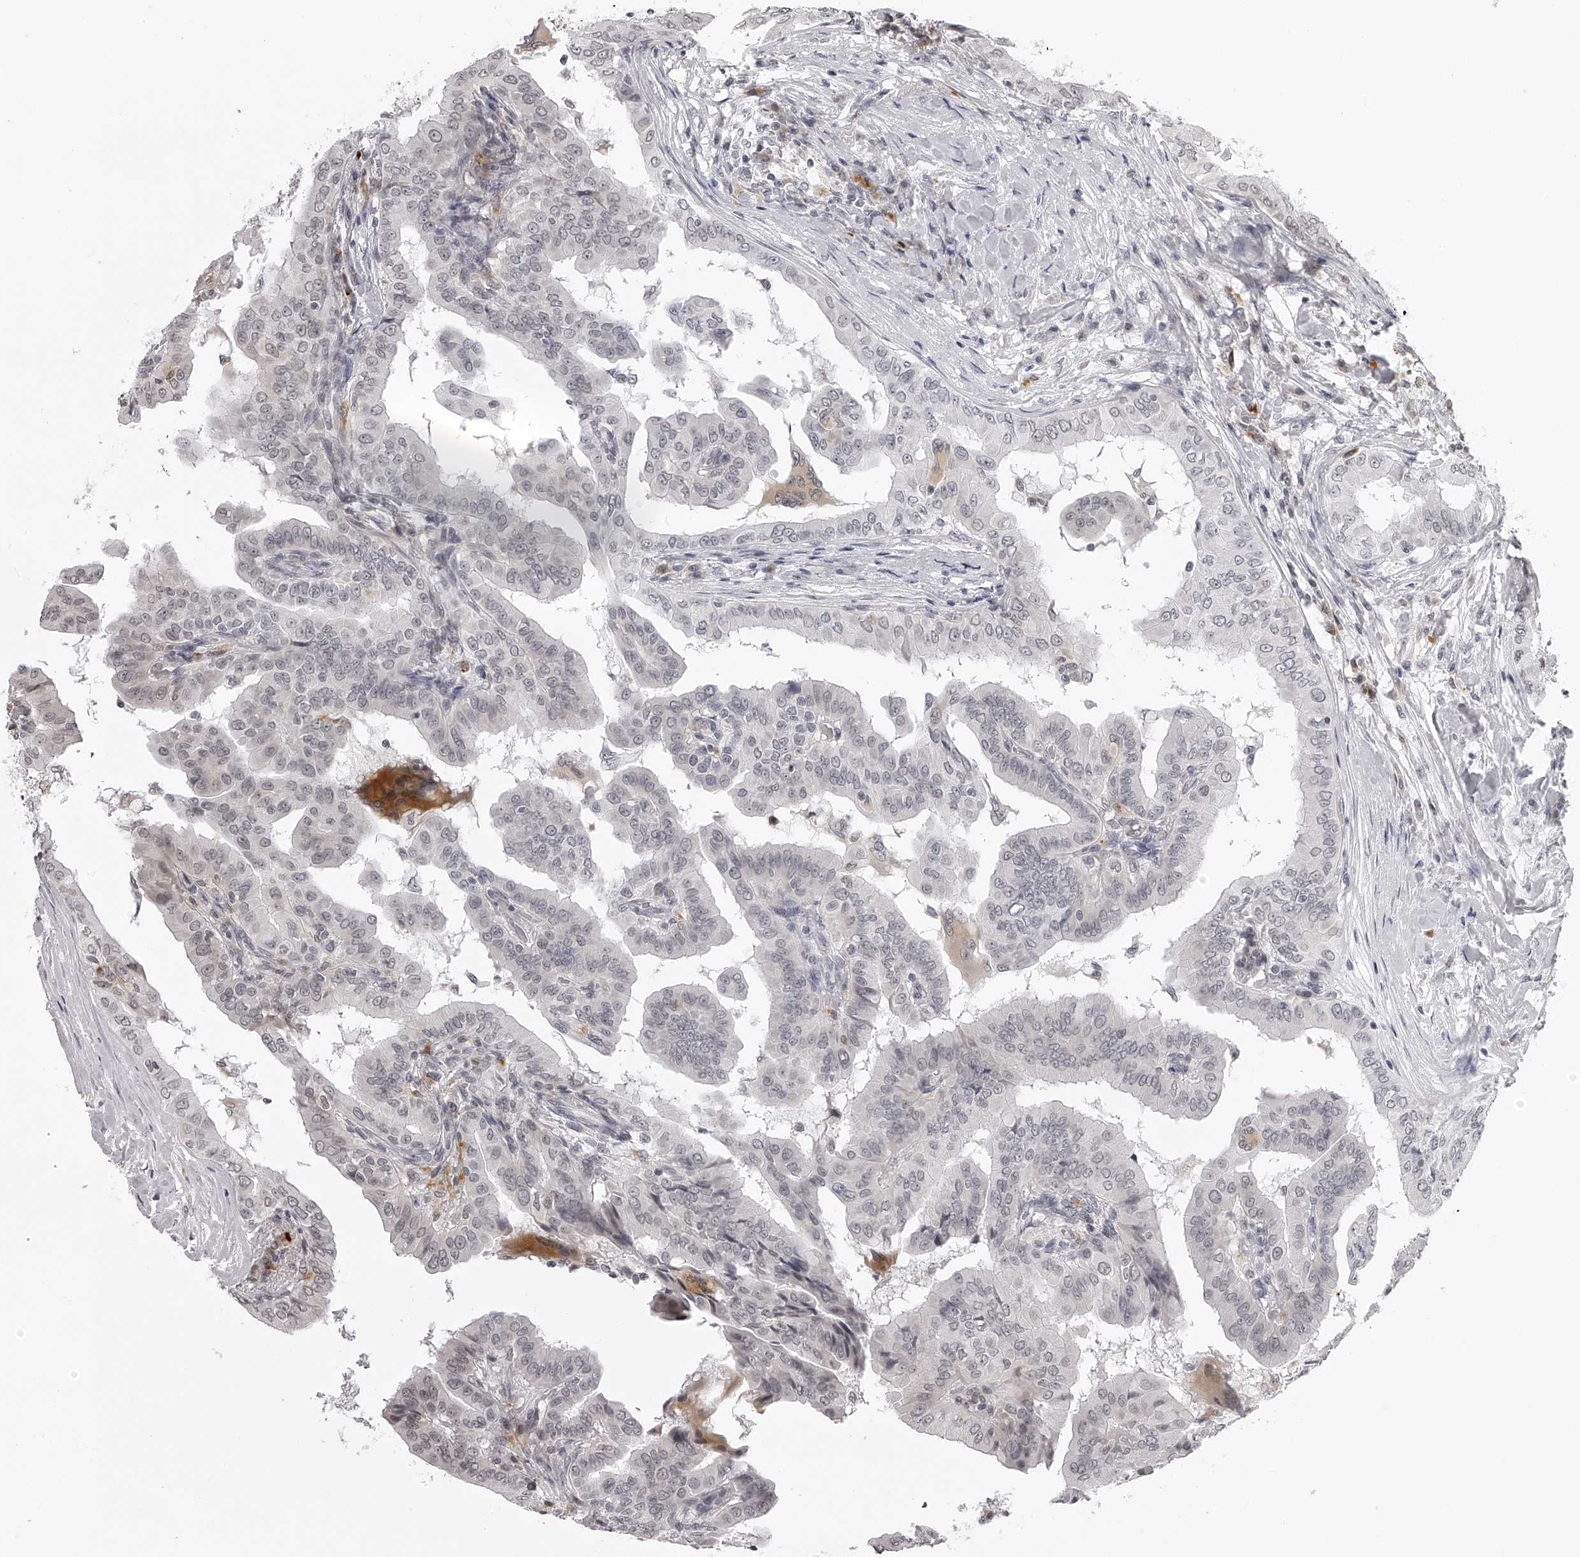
{"staining": {"intensity": "negative", "quantity": "none", "location": "none"}, "tissue": "thyroid cancer", "cell_type": "Tumor cells", "image_type": "cancer", "snomed": [{"axis": "morphology", "description": "Papillary adenocarcinoma, NOS"}, {"axis": "topography", "description": "Thyroid gland"}], "caption": "IHC image of neoplastic tissue: human thyroid cancer stained with DAB (3,3'-diaminobenzidine) exhibits no significant protein positivity in tumor cells.", "gene": "ODF2L", "patient": {"sex": "male", "age": 33}}